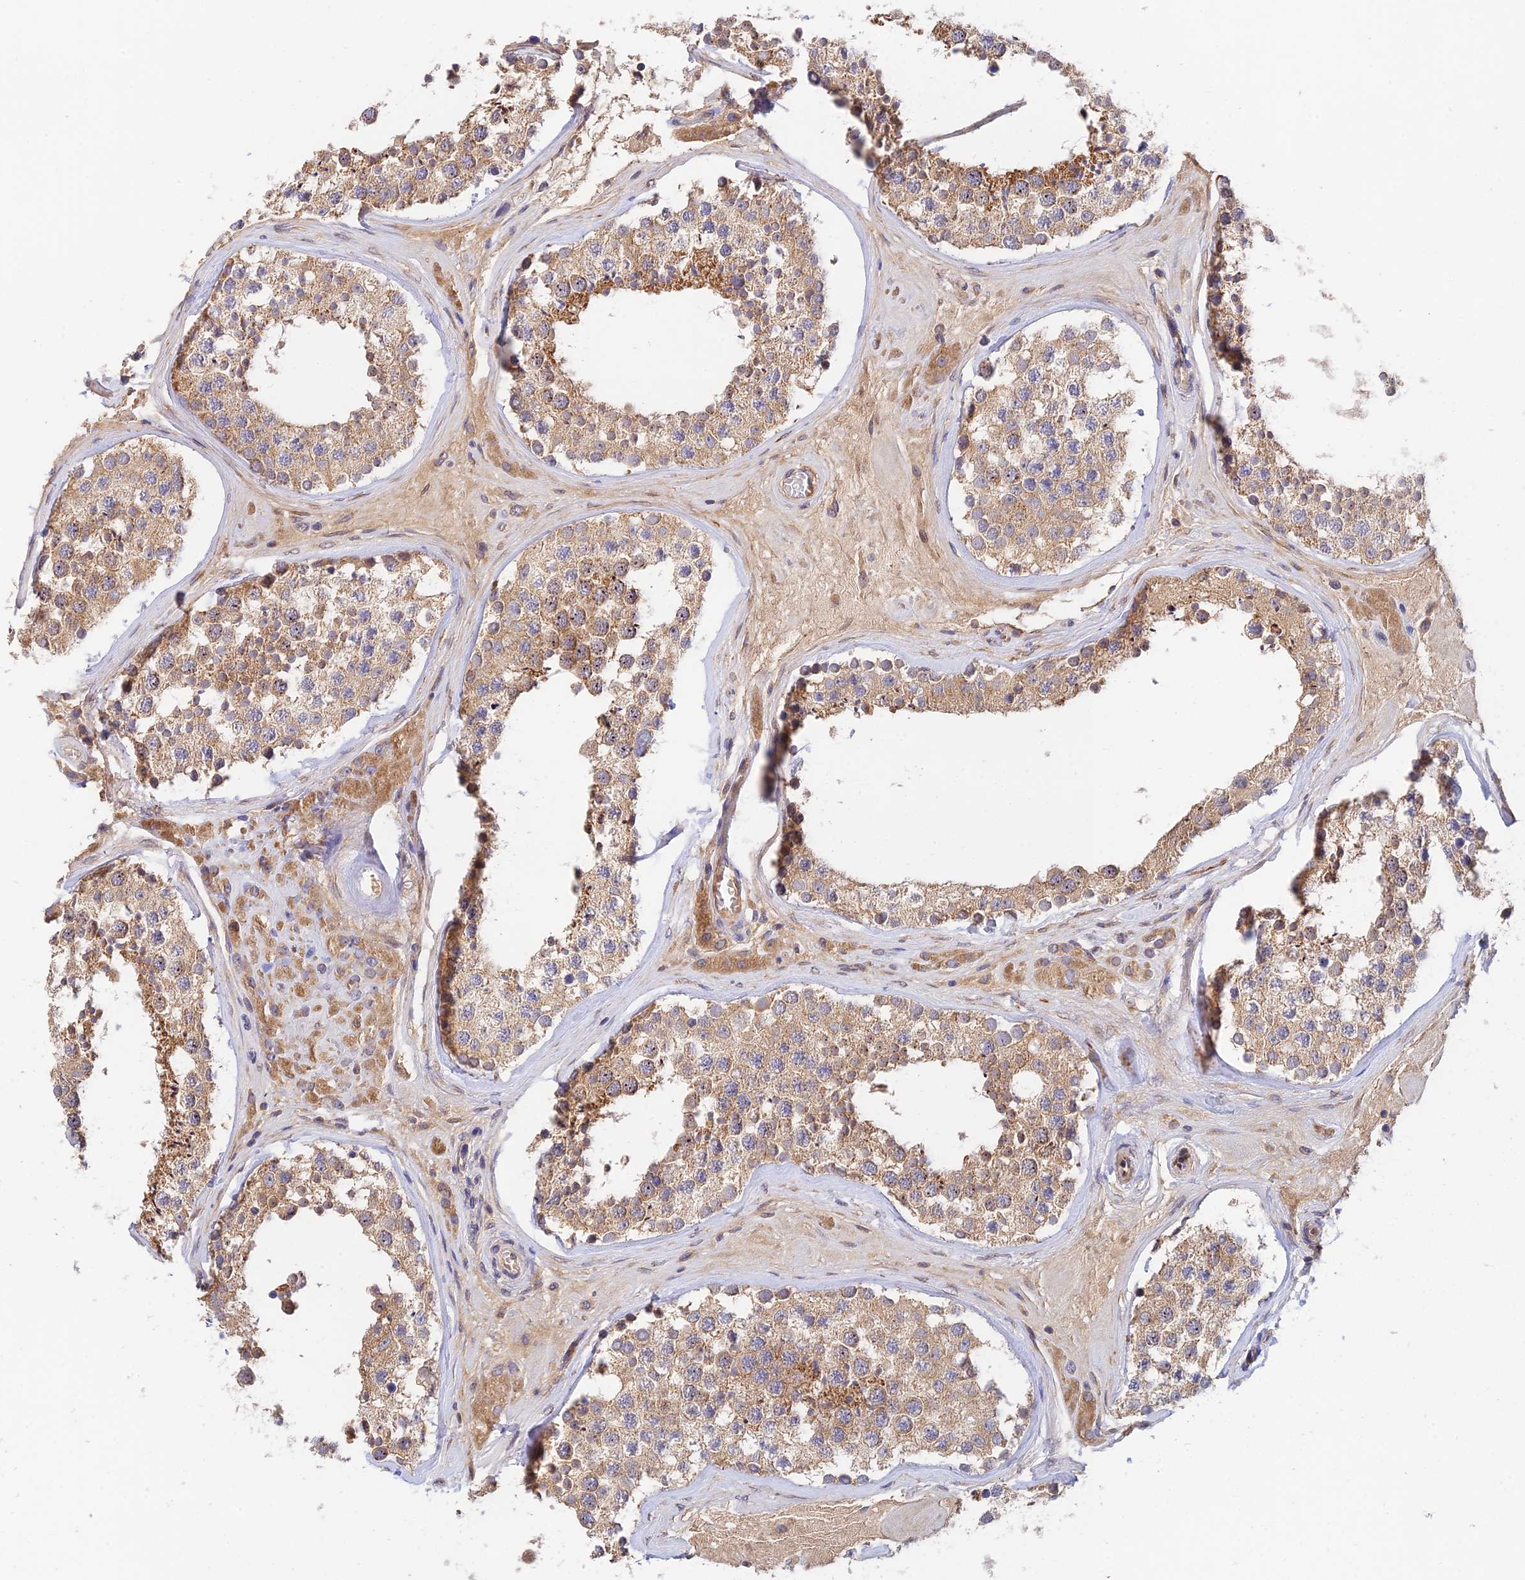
{"staining": {"intensity": "moderate", "quantity": ">75%", "location": "cytoplasmic/membranous"}, "tissue": "testis", "cell_type": "Cells in seminiferous ducts", "image_type": "normal", "snomed": [{"axis": "morphology", "description": "Normal tissue, NOS"}, {"axis": "topography", "description": "Testis"}], "caption": "Immunohistochemical staining of normal human testis demonstrates medium levels of moderate cytoplasmic/membranous positivity in about >75% of cells in seminiferous ducts.", "gene": "RANBP6", "patient": {"sex": "male", "age": 46}}